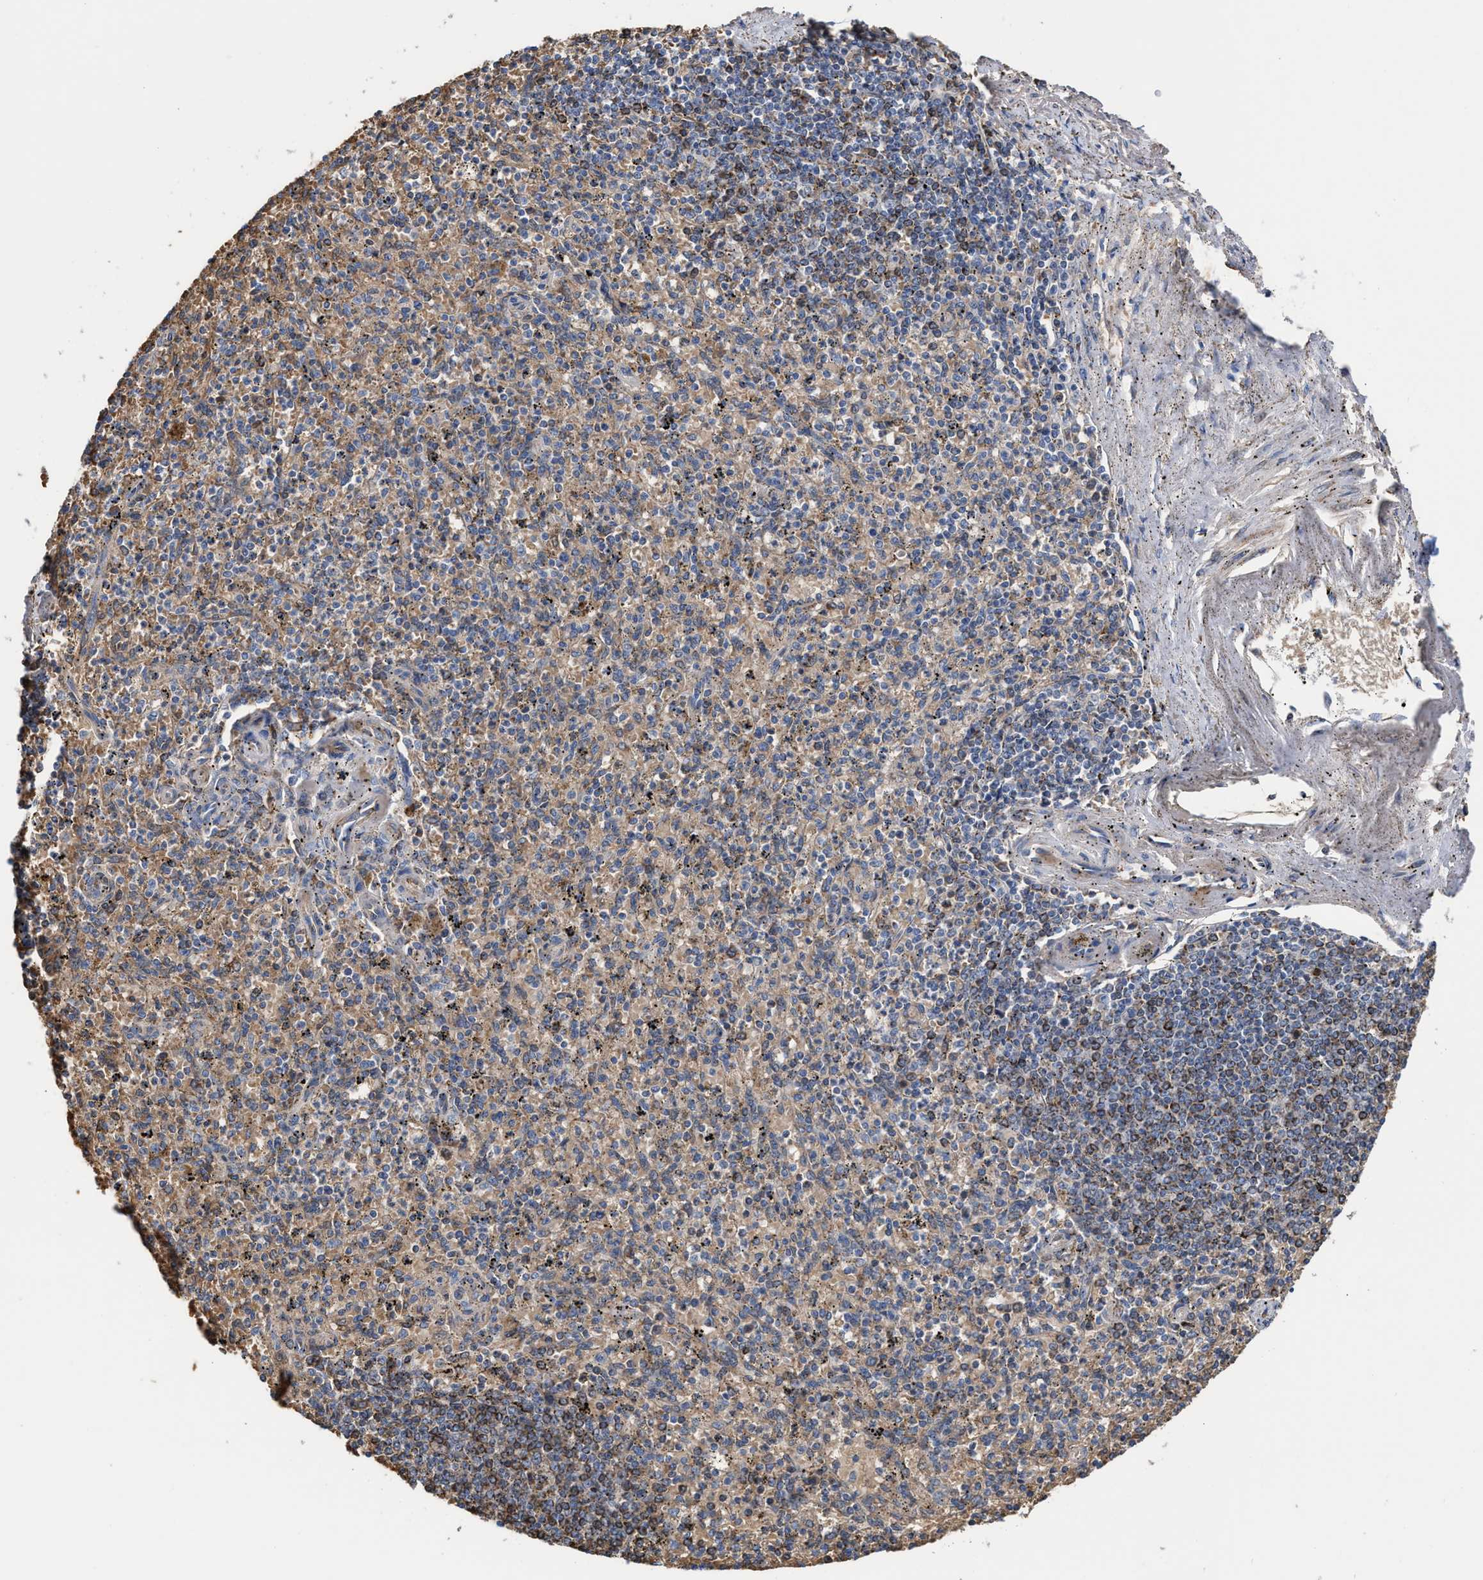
{"staining": {"intensity": "weak", "quantity": "25%-75%", "location": "cytoplasmic/membranous"}, "tissue": "spleen", "cell_type": "Cells in red pulp", "image_type": "normal", "snomed": [{"axis": "morphology", "description": "Normal tissue, NOS"}, {"axis": "topography", "description": "Spleen"}], "caption": "The image reveals immunohistochemical staining of benign spleen. There is weak cytoplasmic/membranous staining is identified in about 25%-75% of cells in red pulp. The protein is stained brown, and the nuclei are stained in blue (DAB IHC with brightfield microscopy, high magnification).", "gene": "MECR", "patient": {"sex": "male", "age": 72}}